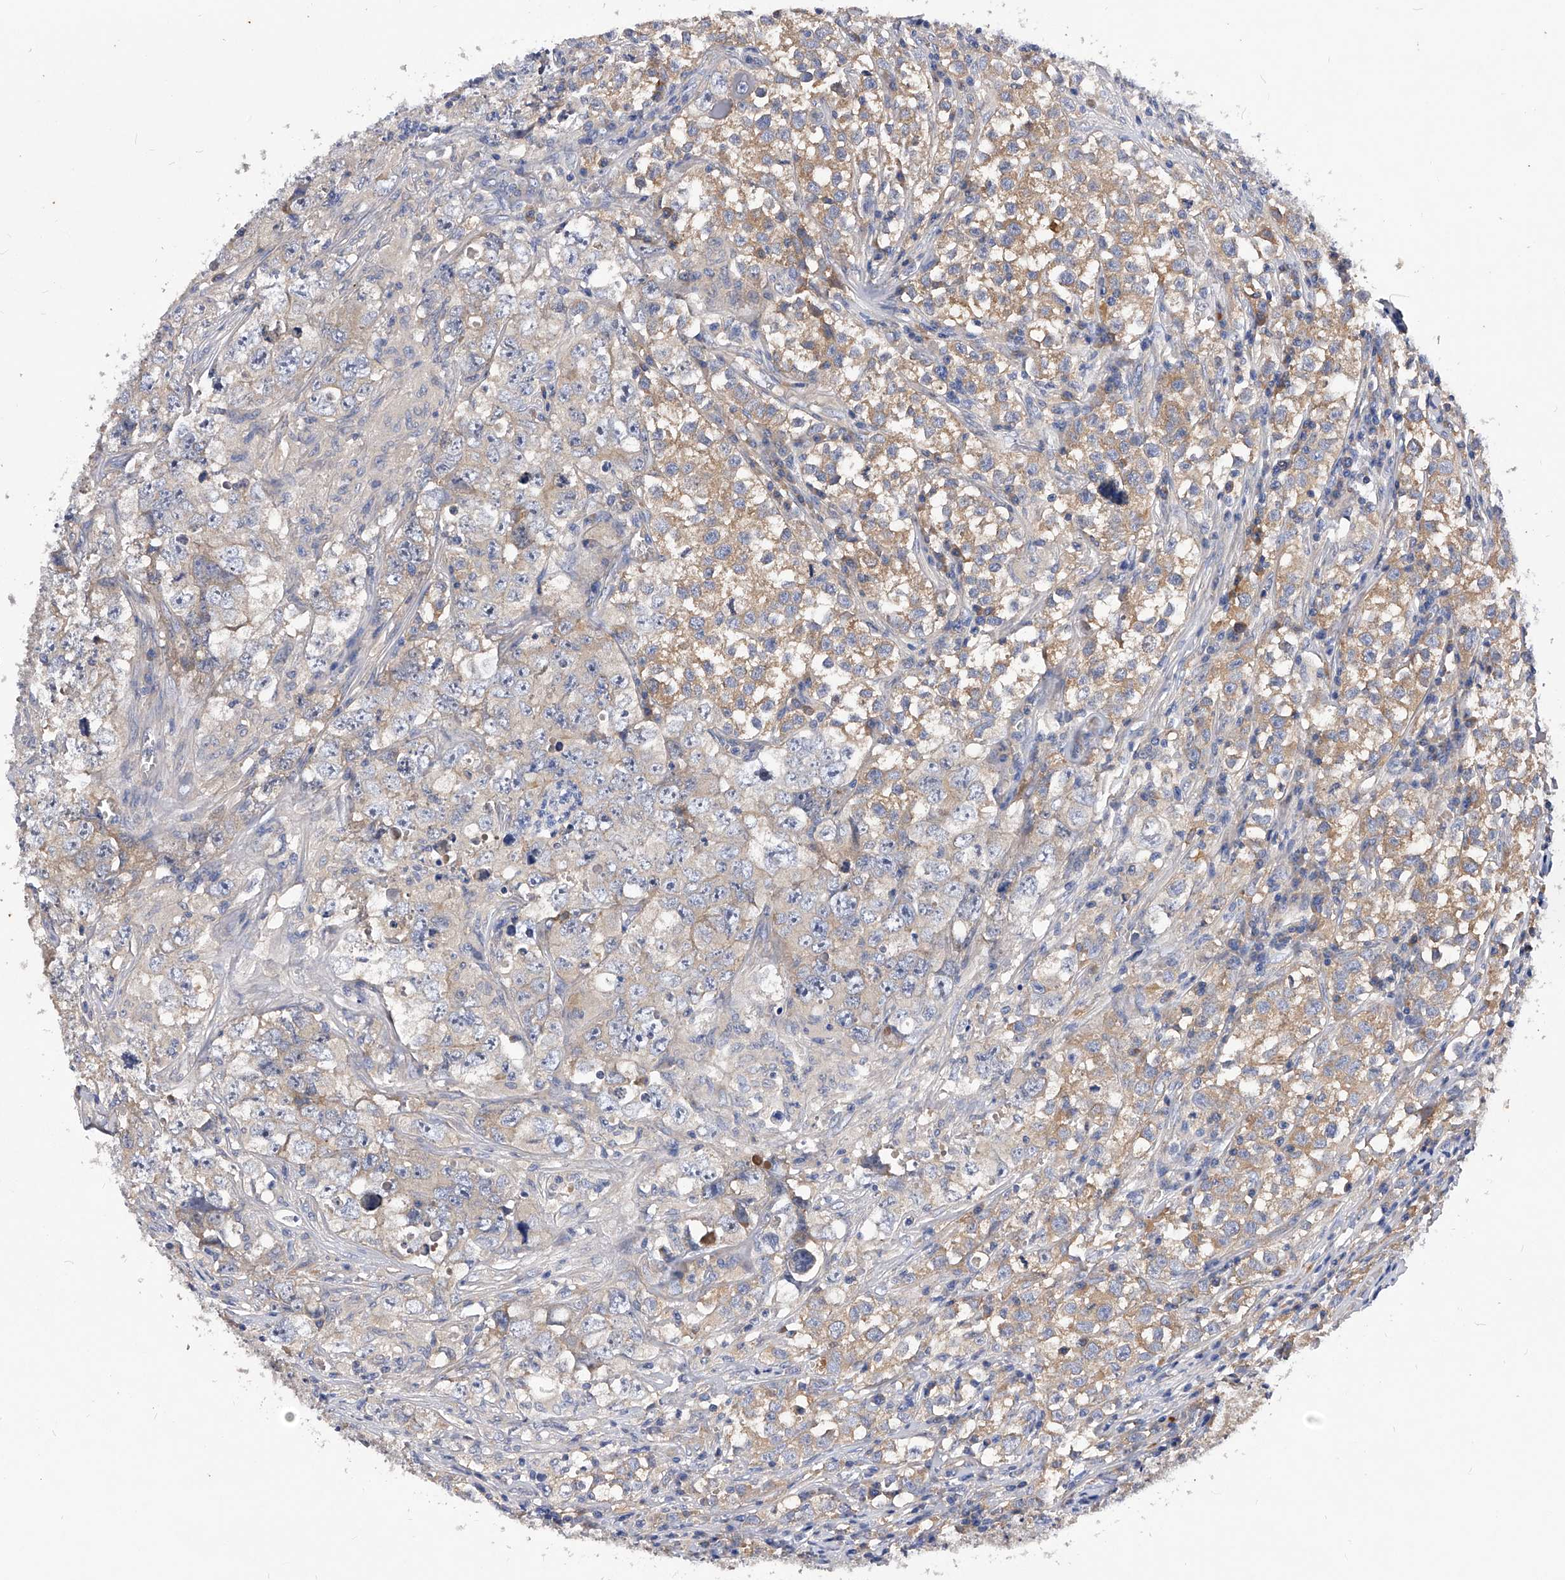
{"staining": {"intensity": "moderate", "quantity": "25%-75%", "location": "cytoplasmic/membranous"}, "tissue": "testis cancer", "cell_type": "Tumor cells", "image_type": "cancer", "snomed": [{"axis": "morphology", "description": "Seminoma, NOS"}, {"axis": "morphology", "description": "Carcinoma, Embryonal, NOS"}, {"axis": "topography", "description": "Testis"}], "caption": "A medium amount of moderate cytoplasmic/membranous staining is identified in about 25%-75% of tumor cells in seminoma (testis) tissue. (DAB IHC, brown staining for protein, blue staining for nuclei).", "gene": "PPP5C", "patient": {"sex": "male", "age": 43}}